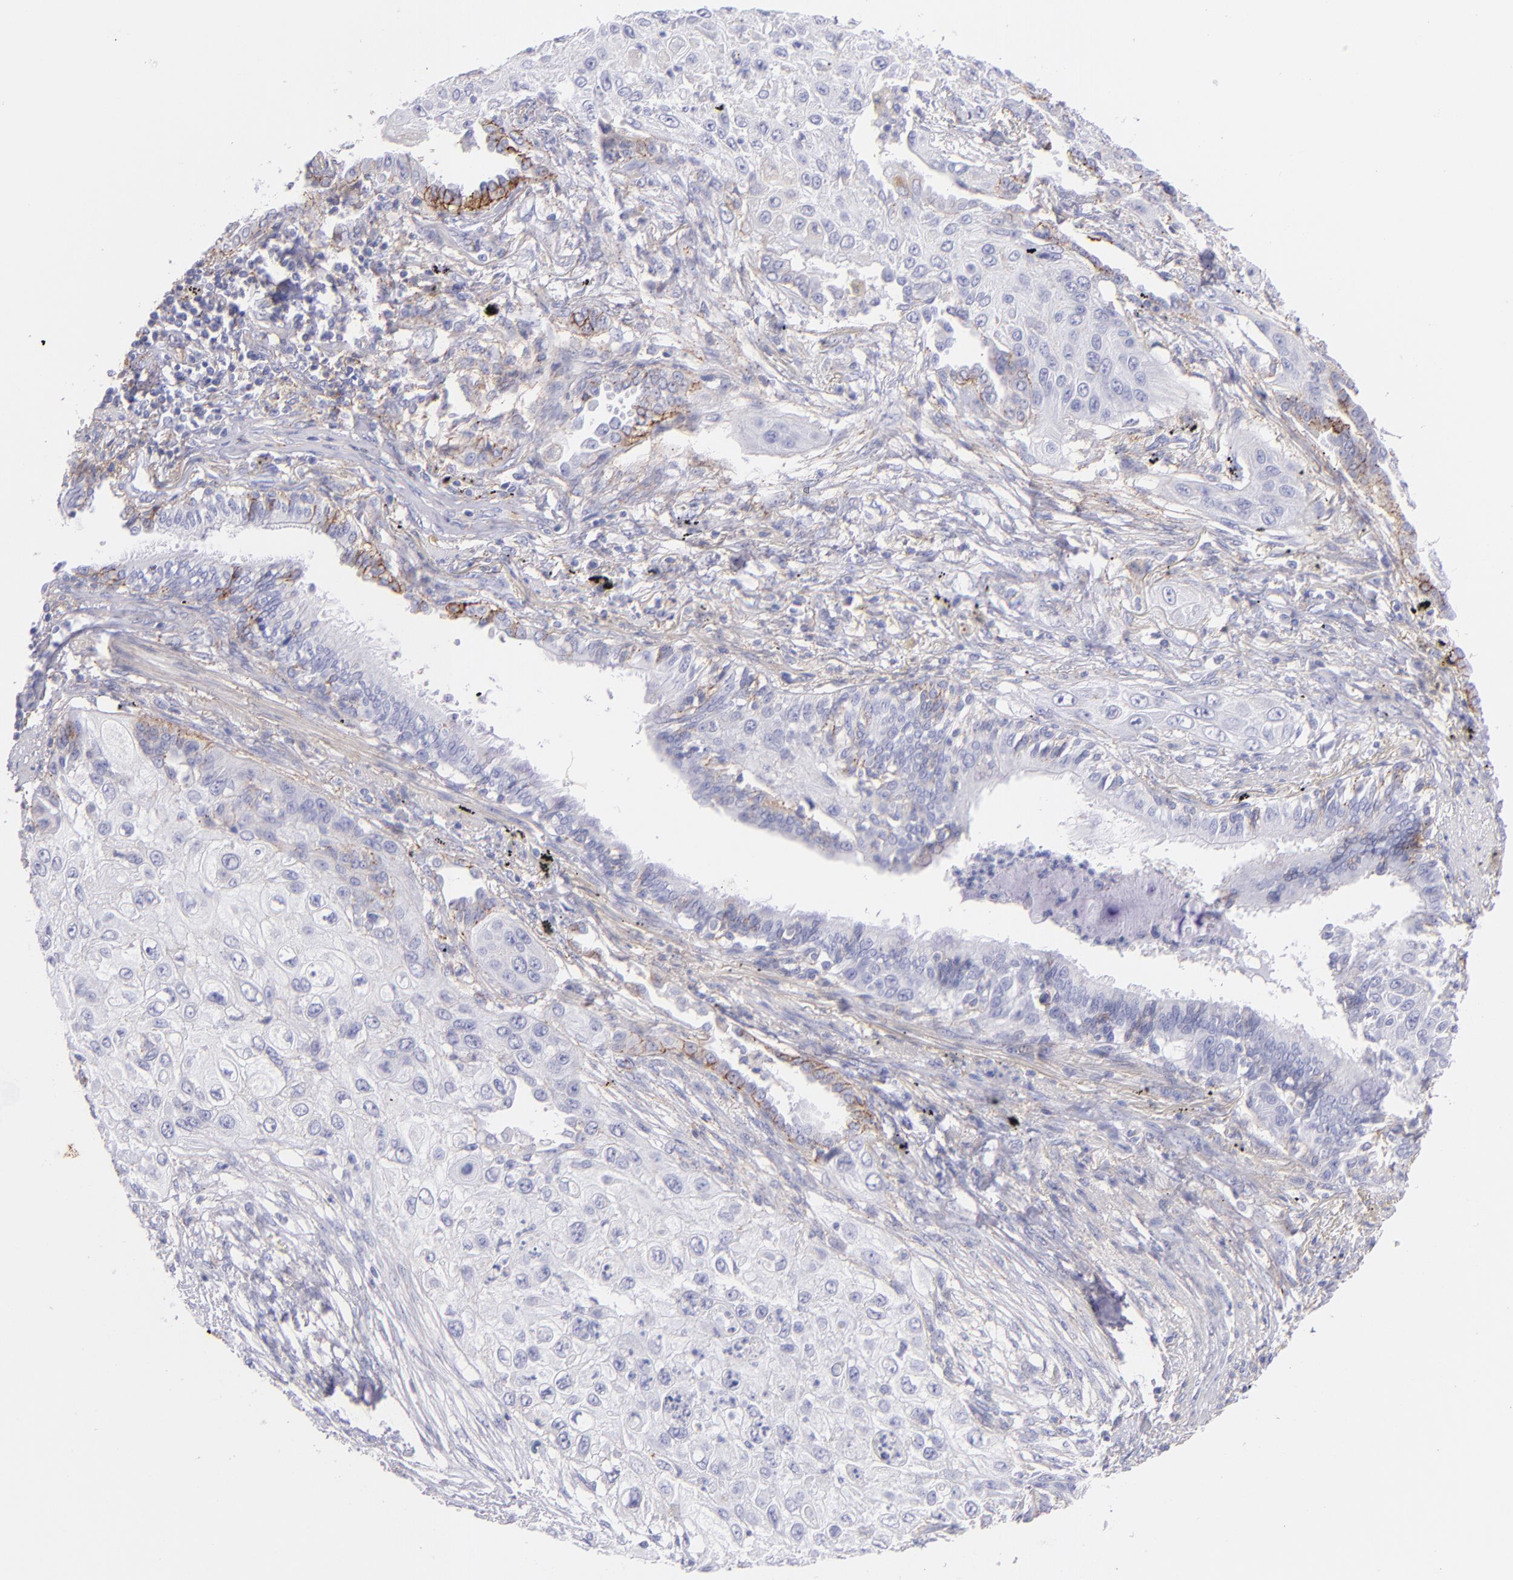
{"staining": {"intensity": "negative", "quantity": "none", "location": "none"}, "tissue": "lung cancer", "cell_type": "Tumor cells", "image_type": "cancer", "snomed": [{"axis": "morphology", "description": "Squamous cell carcinoma, NOS"}, {"axis": "topography", "description": "Lung"}], "caption": "A micrograph of lung cancer stained for a protein reveals no brown staining in tumor cells. (Brightfield microscopy of DAB immunohistochemistry (IHC) at high magnification).", "gene": "CD81", "patient": {"sex": "male", "age": 71}}